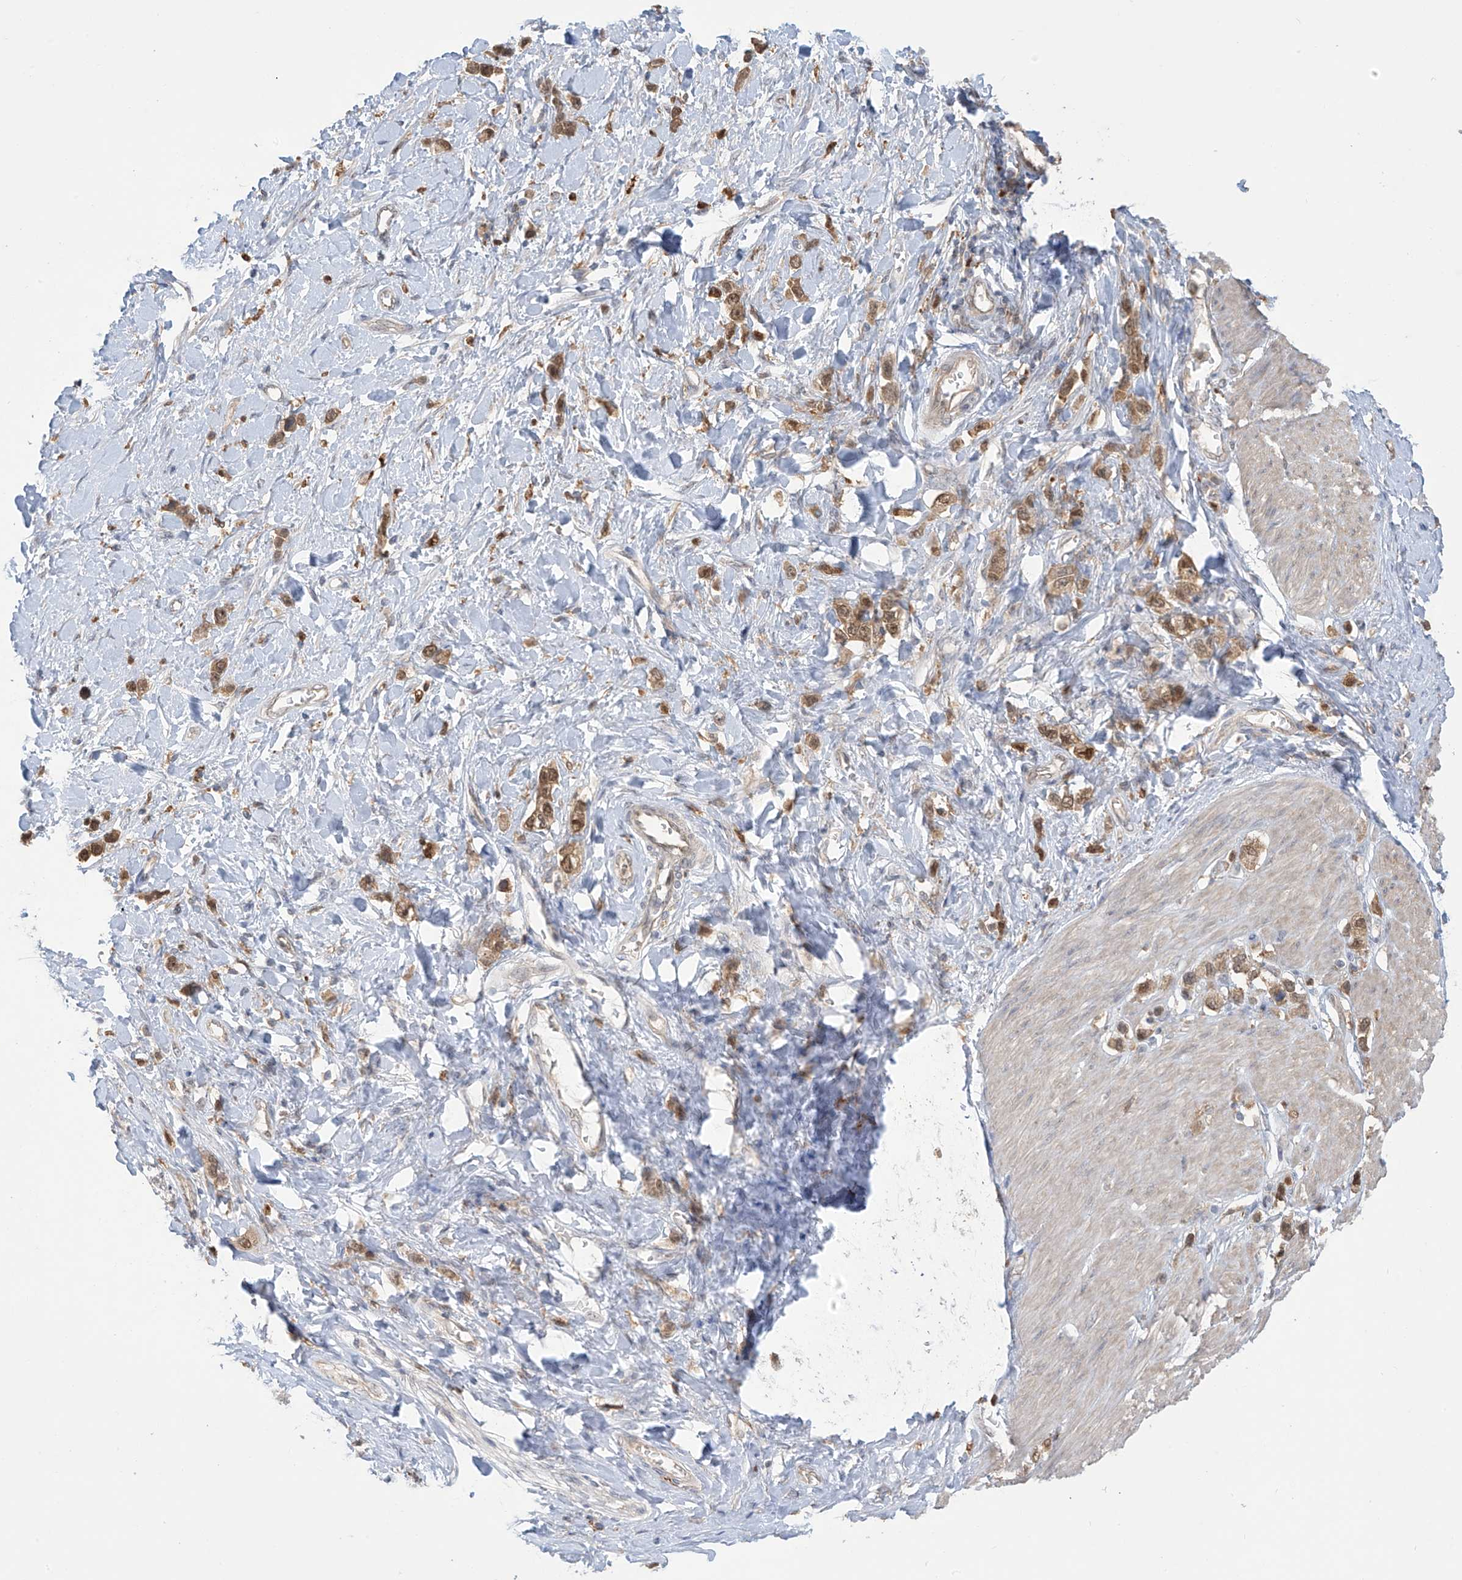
{"staining": {"intensity": "strong", "quantity": ">75%", "location": "cytoplasmic/membranous,nuclear"}, "tissue": "stomach cancer", "cell_type": "Tumor cells", "image_type": "cancer", "snomed": [{"axis": "morphology", "description": "Normal tissue, NOS"}, {"axis": "morphology", "description": "Adenocarcinoma, NOS"}, {"axis": "topography", "description": "Stomach, upper"}, {"axis": "topography", "description": "Stomach"}], "caption": "Immunohistochemistry (IHC) histopathology image of neoplastic tissue: adenocarcinoma (stomach) stained using immunohistochemistry reveals high levels of strong protein expression localized specifically in the cytoplasmic/membranous and nuclear of tumor cells, appearing as a cytoplasmic/membranous and nuclear brown color.", "gene": "IDH1", "patient": {"sex": "female", "age": 65}}